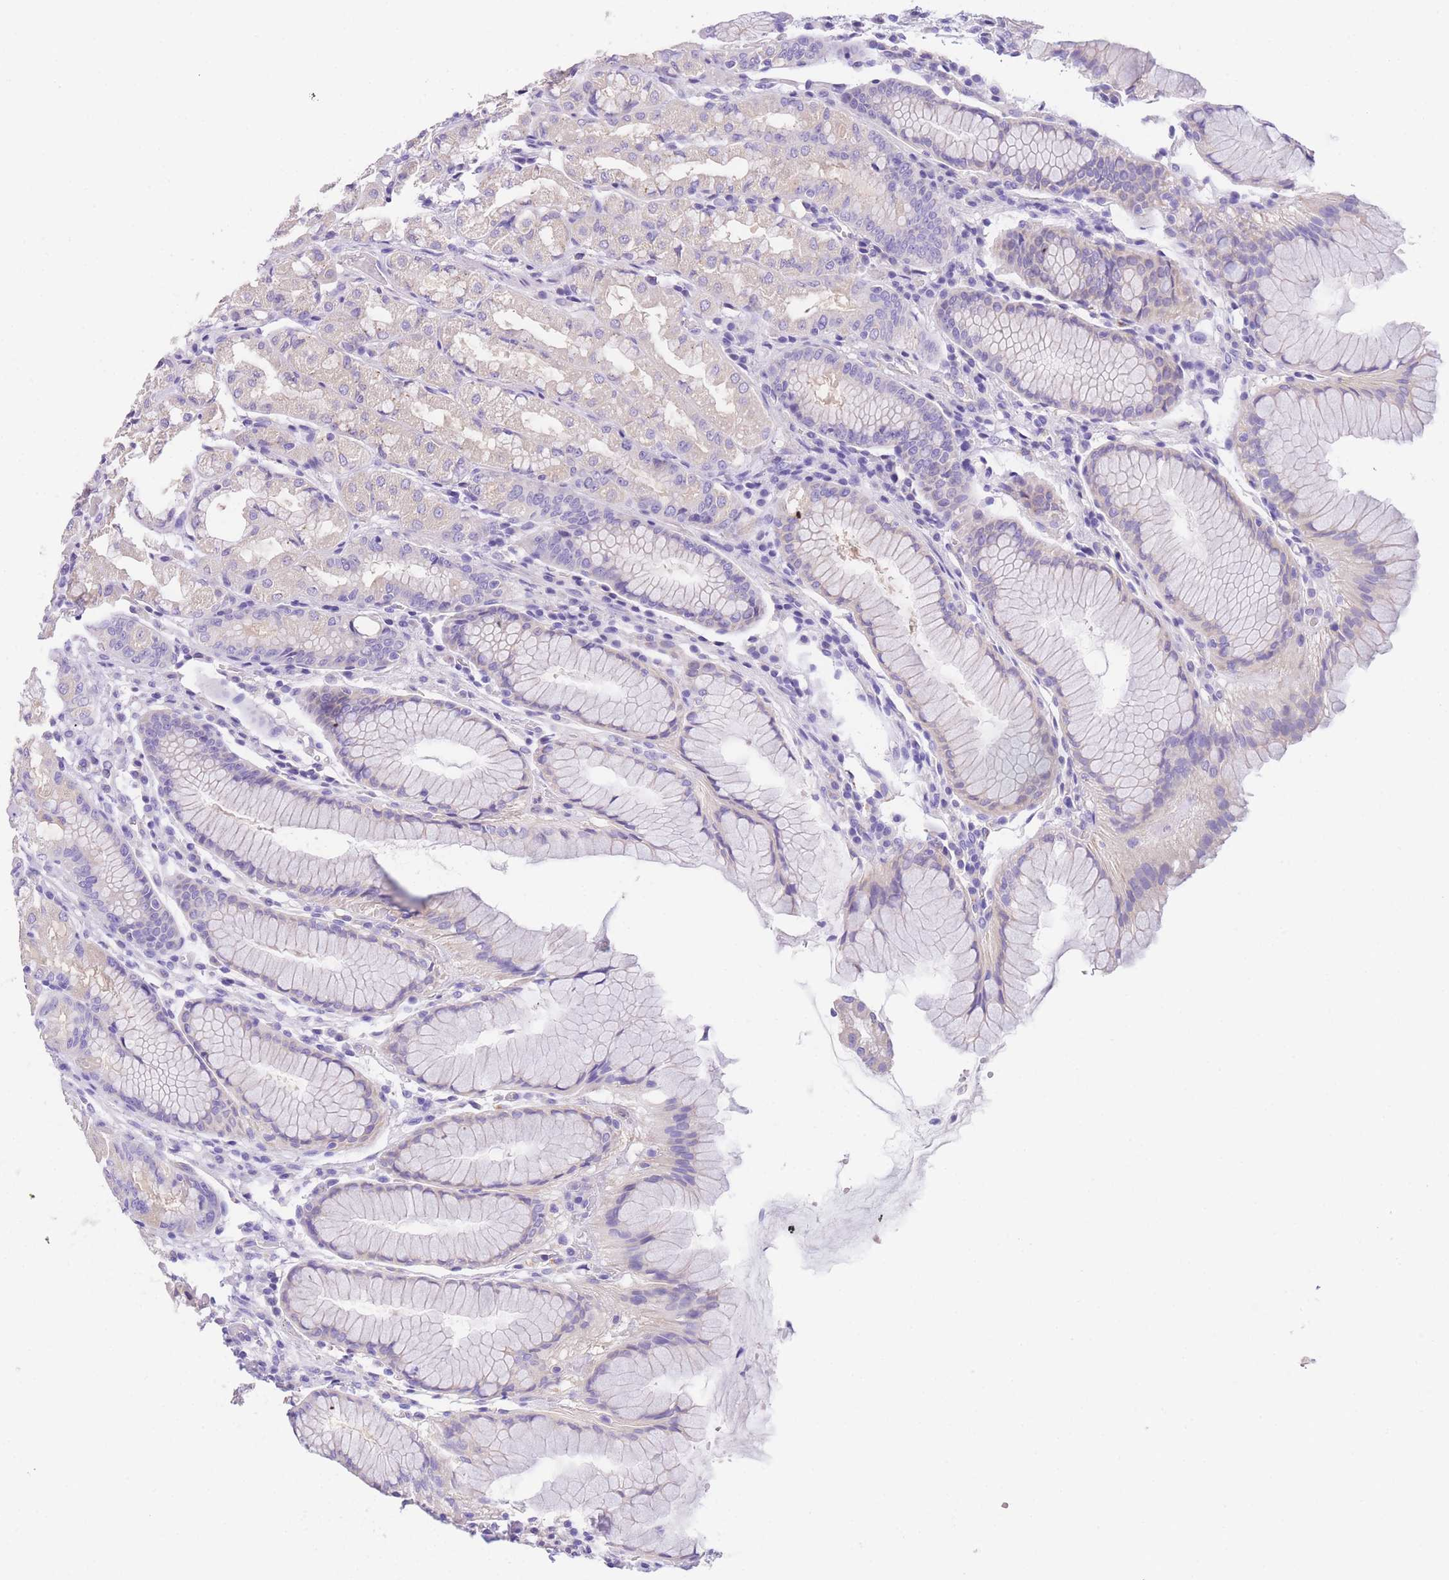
{"staining": {"intensity": "weak", "quantity": "<25%", "location": "cytoplasmic/membranous"}, "tissue": "stomach", "cell_type": "Glandular cells", "image_type": "normal", "snomed": [{"axis": "morphology", "description": "Normal tissue, NOS"}, {"axis": "topography", "description": "Stomach, lower"}], "caption": "Stomach stained for a protein using immunohistochemistry (IHC) reveals no staining glandular cells.", "gene": "EPN2", "patient": {"sex": "female", "age": 56}}